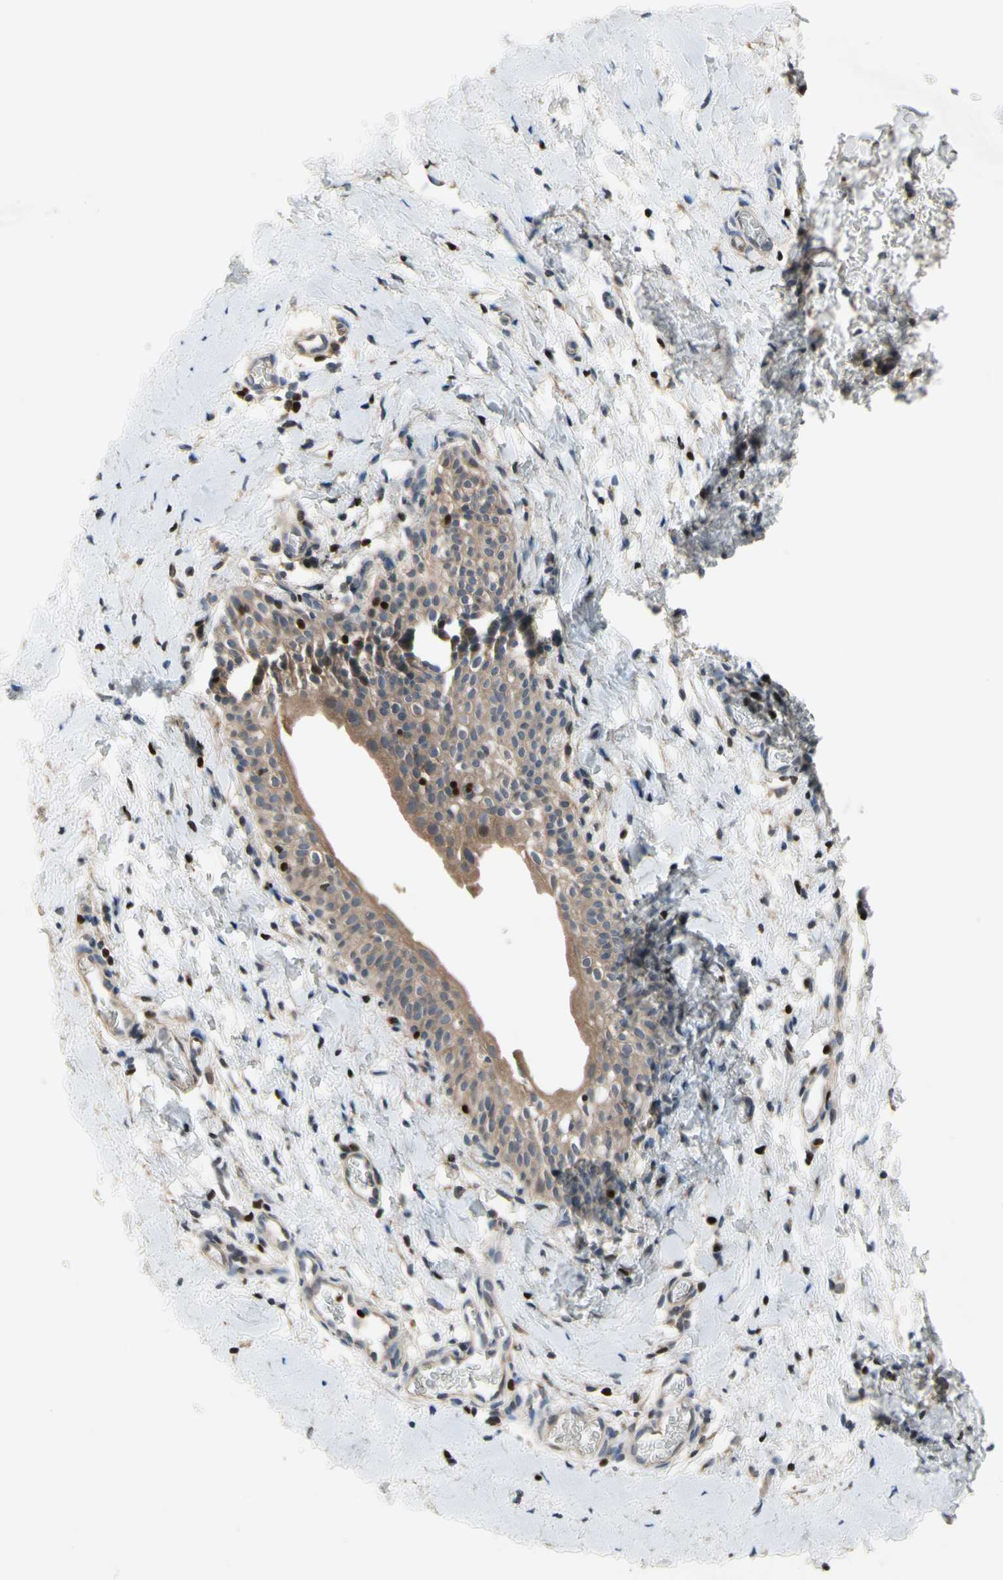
{"staining": {"intensity": "negative", "quantity": "none", "location": "none"}, "tissue": "smooth muscle", "cell_type": "Smooth muscle cells", "image_type": "normal", "snomed": [{"axis": "morphology", "description": "Normal tissue, NOS"}, {"axis": "topography", "description": "Smooth muscle"}], "caption": "Unremarkable smooth muscle was stained to show a protein in brown. There is no significant expression in smooth muscle cells. The staining is performed using DAB brown chromogen with nuclei counter-stained in using hematoxylin.", "gene": "TBX21", "patient": {"sex": "male", "age": 16}}